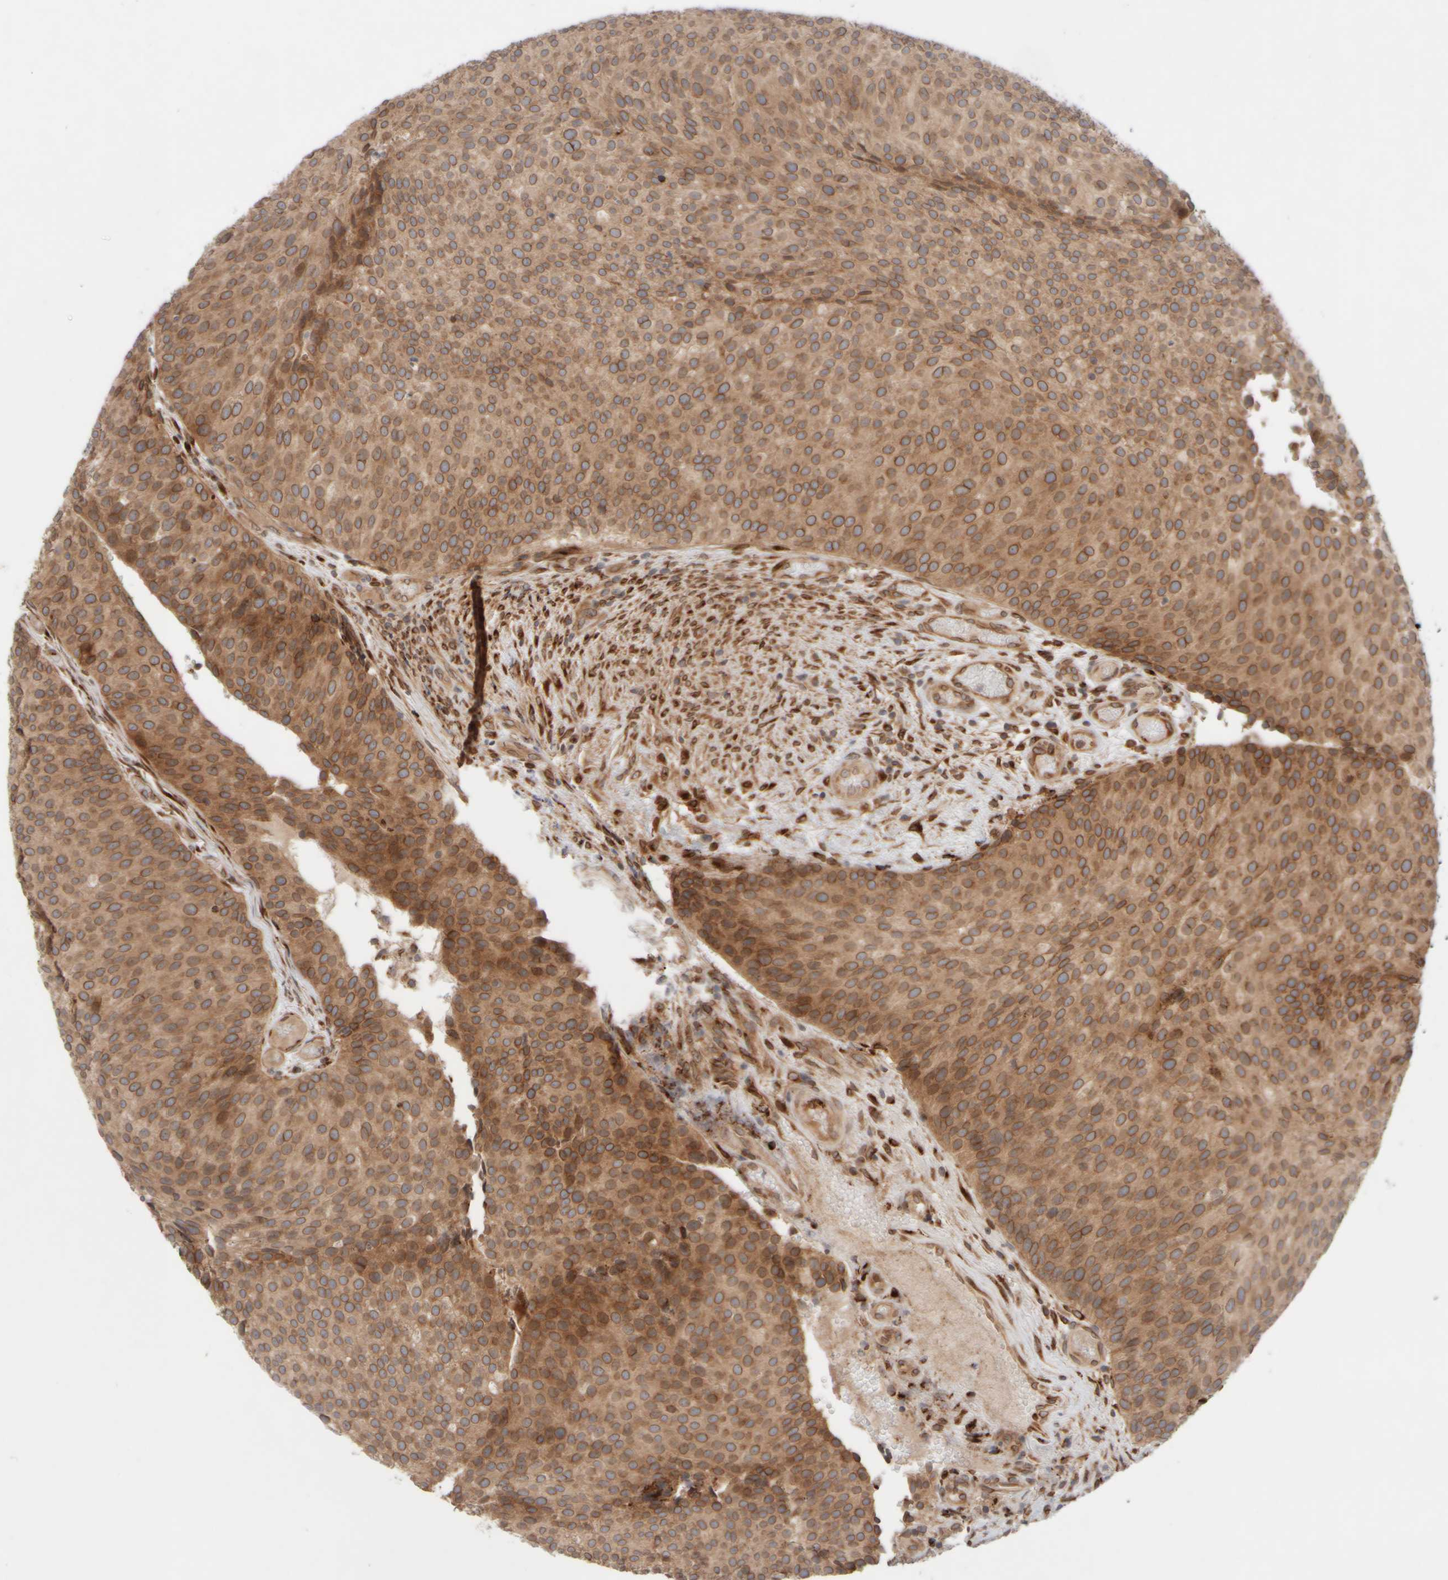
{"staining": {"intensity": "moderate", "quantity": ">75%", "location": "cytoplasmic/membranous,nuclear"}, "tissue": "urothelial cancer", "cell_type": "Tumor cells", "image_type": "cancer", "snomed": [{"axis": "morphology", "description": "Urothelial carcinoma, Low grade"}, {"axis": "topography", "description": "Urinary bladder"}], "caption": "Approximately >75% of tumor cells in urothelial cancer show moderate cytoplasmic/membranous and nuclear protein expression as visualized by brown immunohistochemical staining.", "gene": "GCN1", "patient": {"sex": "male", "age": 86}}